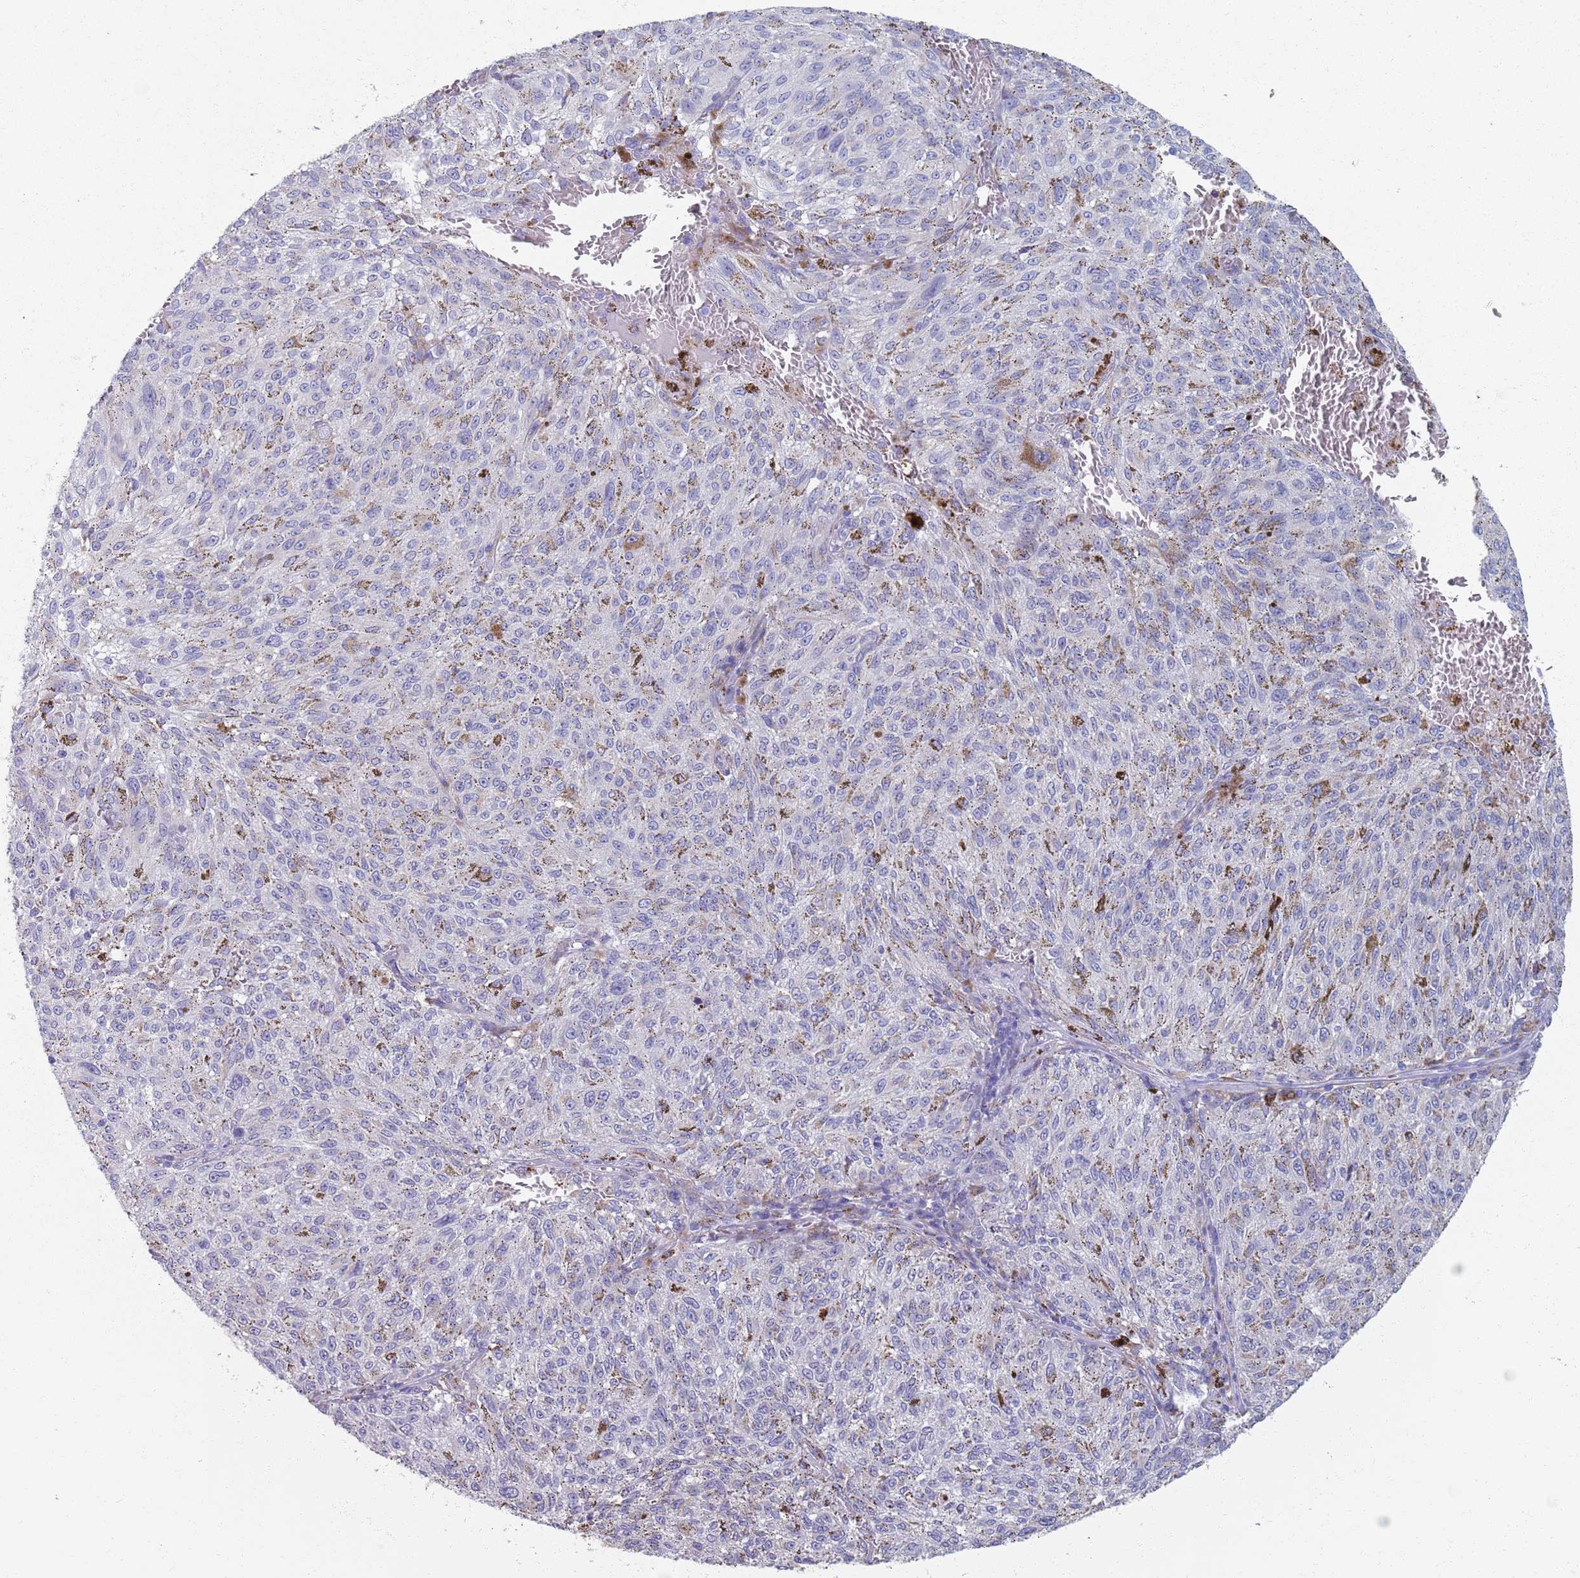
{"staining": {"intensity": "negative", "quantity": "none", "location": "none"}, "tissue": "melanoma", "cell_type": "Tumor cells", "image_type": "cancer", "snomed": [{"axis": "morphology", "description": "Malignant melanoma, NOS"}, {"axis": "topography", "description": "Skin"}], "caption": "An immunohistochemistry (IHC) histopathology image of malignant melanoma is shown. There is no staining in tumor cells of malignant melanoma. Nuclei are stained in blue.", "gene": "PLOD1", "patient": {"sex": "female", "age": 72}}